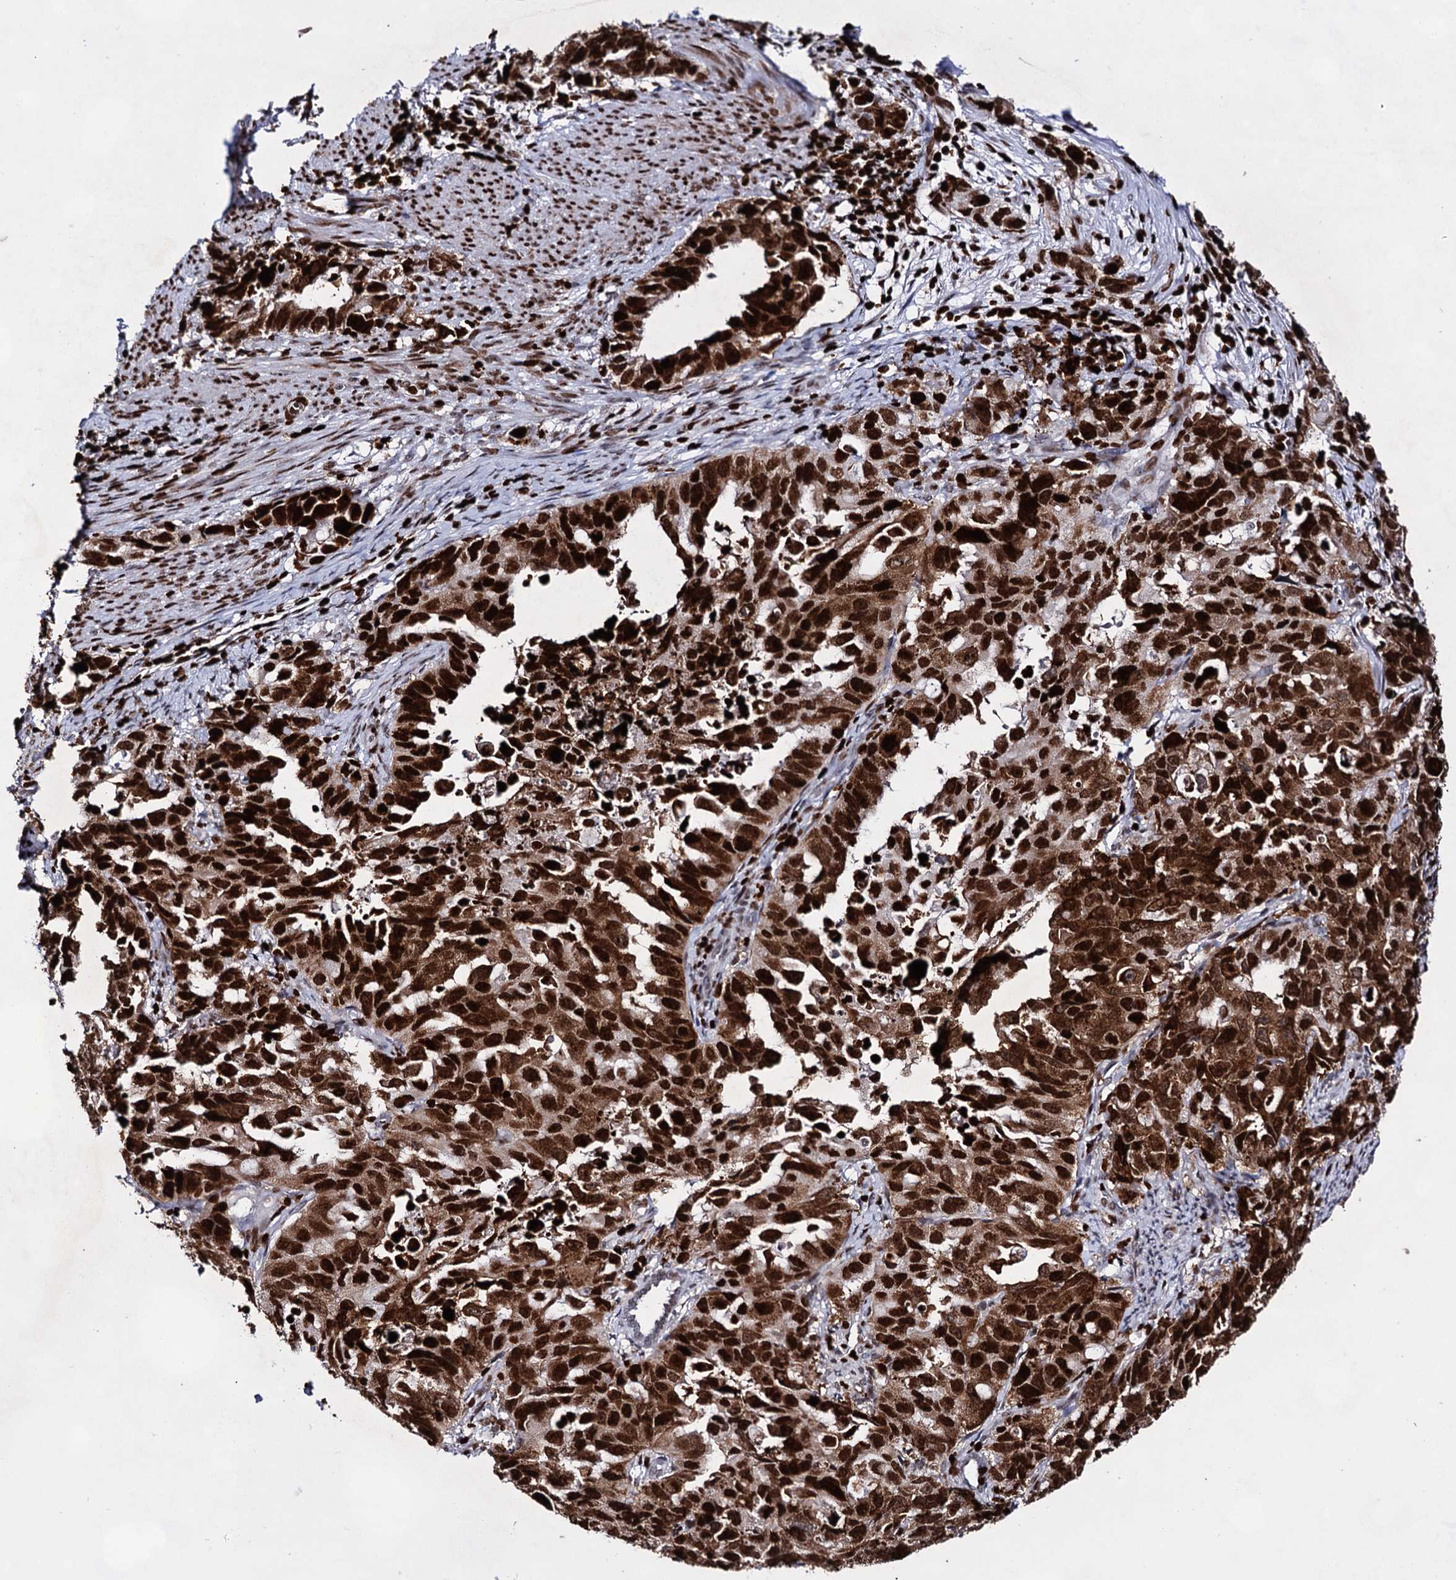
{"staining": {"intensity": "strong", "quantity": ">75%", "location": "nuclear"}, "tissue": "endometrial cancer", "cell_type": "Tumor cells", "image_type": "cancer", "snomed": [{"axis": "morphology", "description": "Adenocarcinoma, NOS"}, {"axis": "topography", "description": "Endometrium"}], "caption": "Approximately >75% of tumor cells in human endometrial cancer (adenocarcinoma) exhibit strong nuclear protein positivity as visualized by brown immunohistochemical staining.", "gene": "HMGB2", "patient": {"sex": "female", "age": 65}}